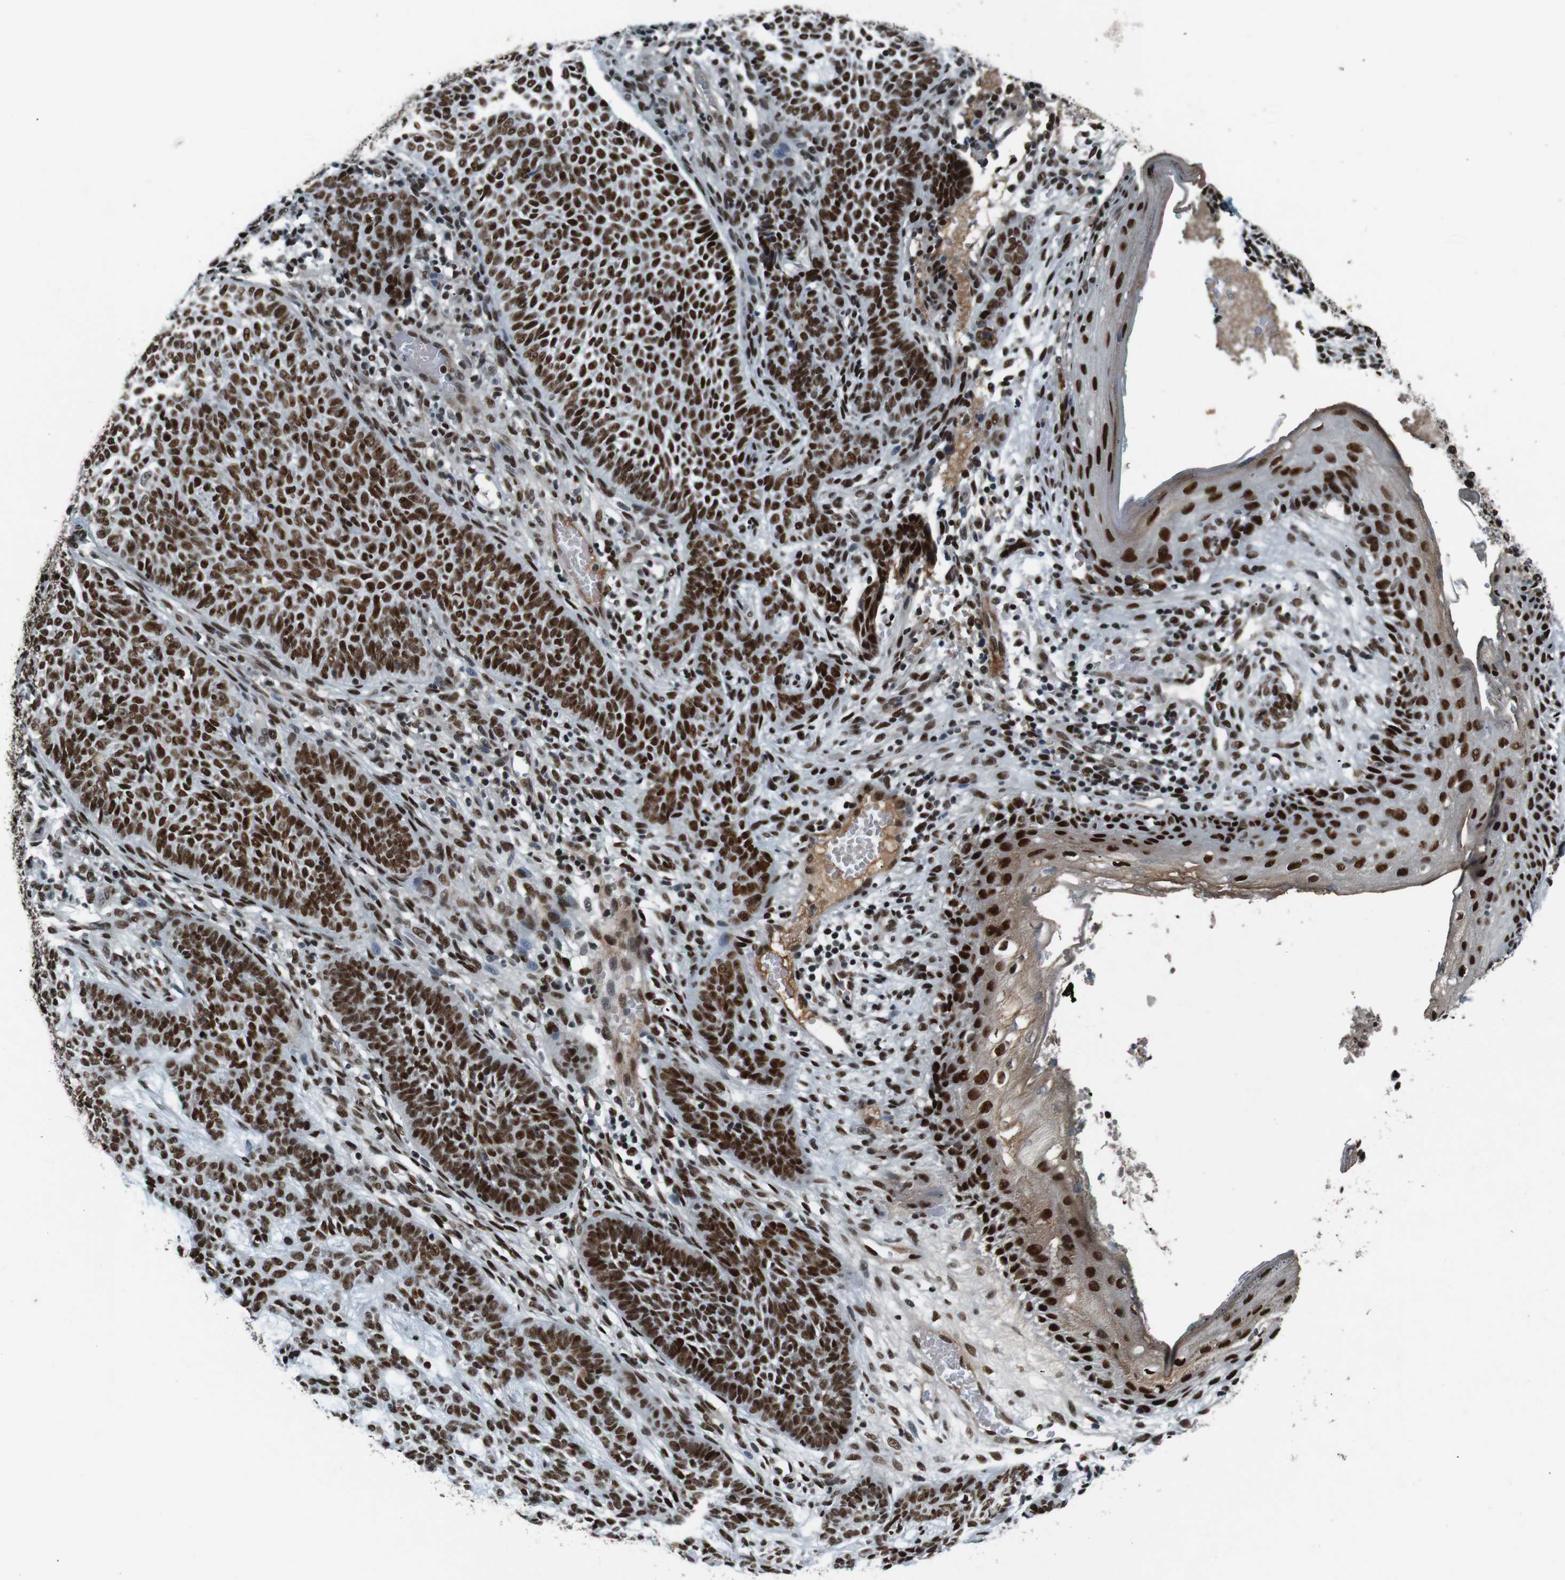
{"staining": {"intensity": "strong", "quantity": ">75%", "location": "nuclear"}, "tissue": "skin cancer", "cell_type": "Tumor cells", "image_type": "cancer", "snomed": [{"axis": "morphology", "description": "Basal cell carcinoma"}, {"axis": "topography", "description": "Skin"}], "caption": "Skin cancer tissue shows strong nuclear expression in approximately >75% of tumor cells, visualized by immunohistochemistry.", "gene": "HEXIM1", "patient": {"sex": "male", "age": 87}}